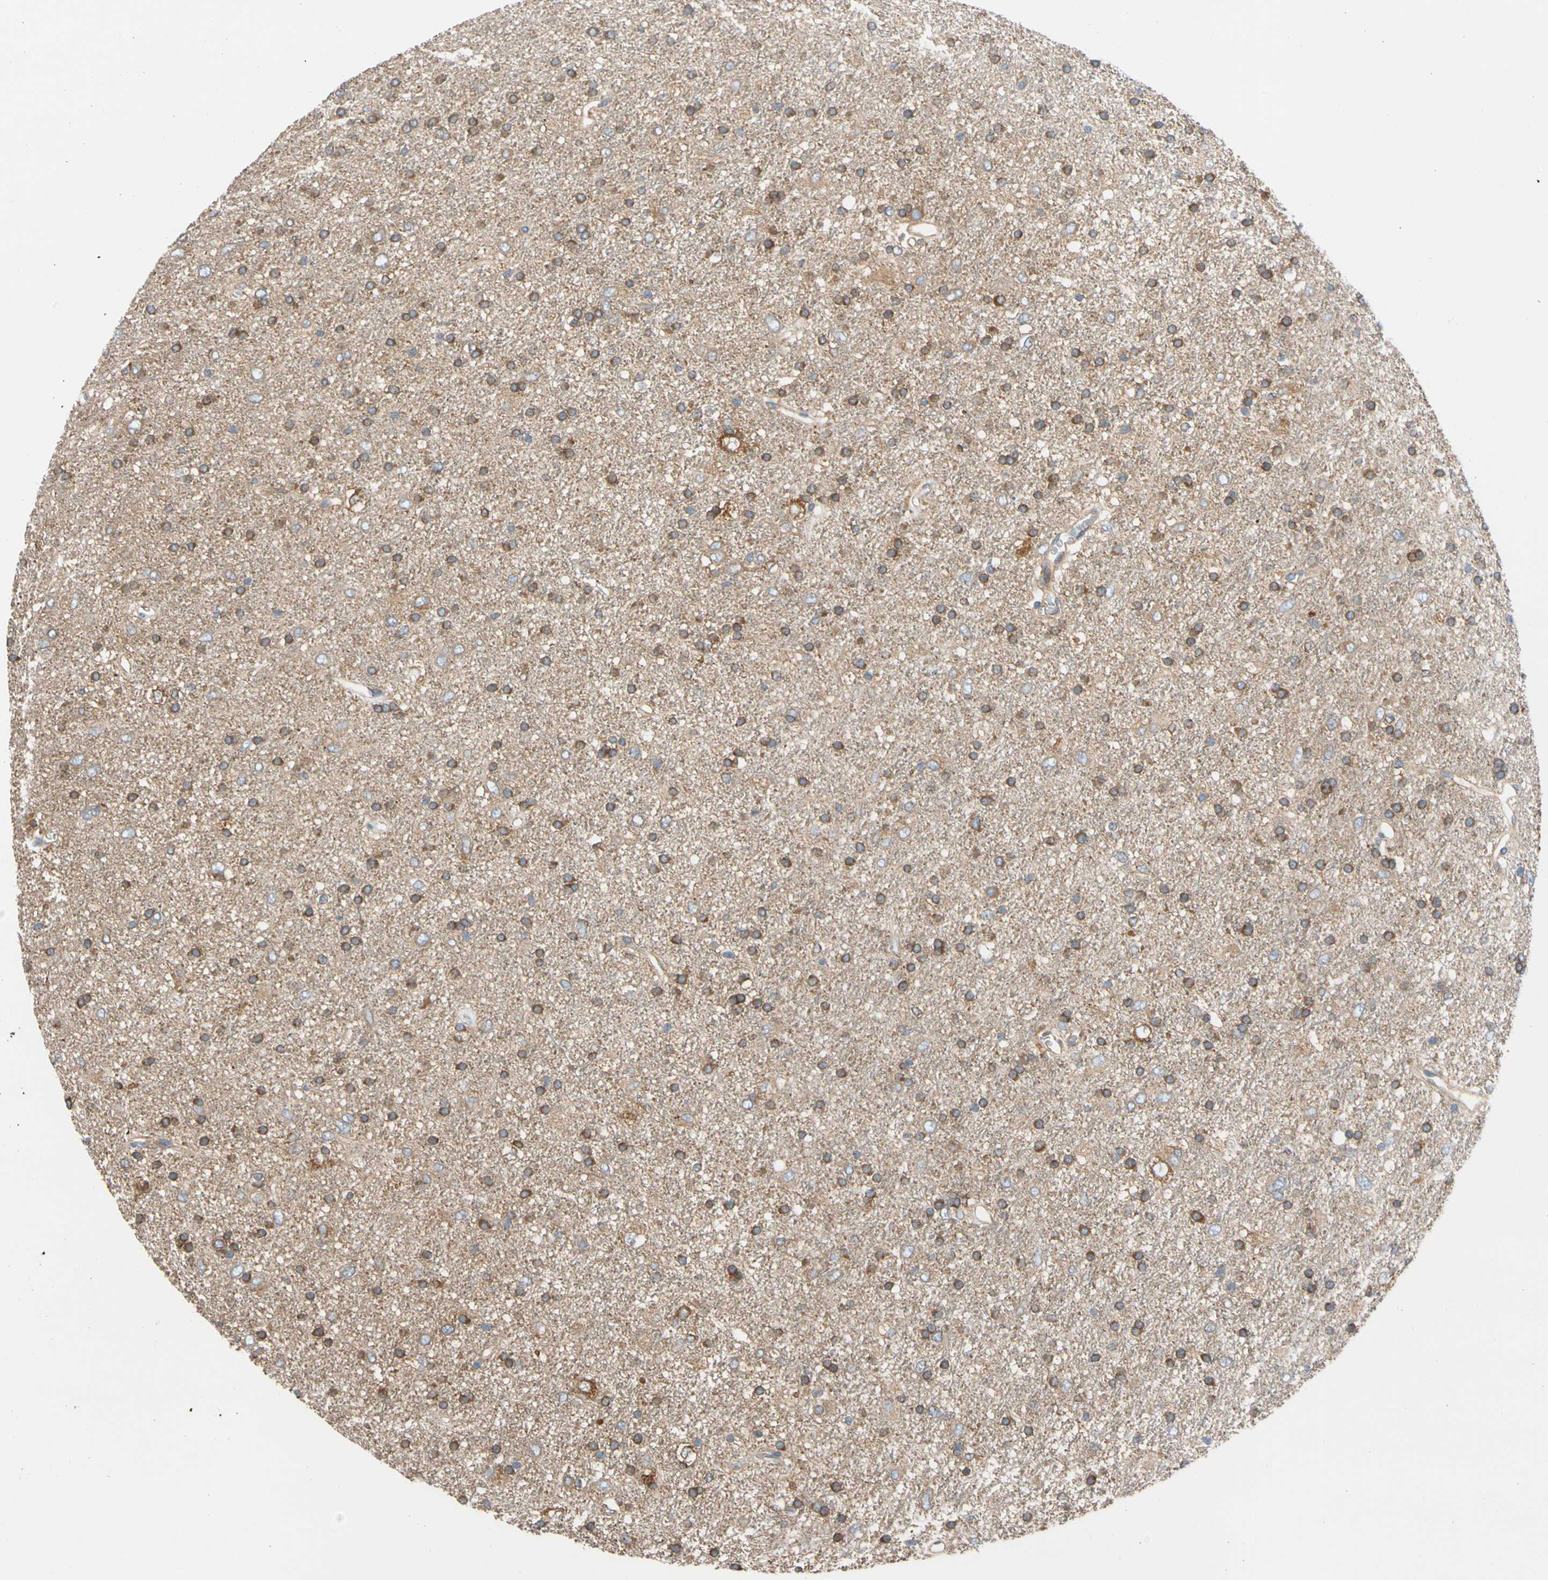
{"staining": {"intensity": "moderate", "quantity": ">75%", "location": "cytoplasmic/membranous"}, "tissue": "glioma", "cell_type": "Tumor cells", "image_type": "cancer", "snomed": [{"axis": "morphology", "description": "Glioma, malignant, Low grade"}, {"axis": "topography", "description": "Brain"}], "caption": "Tumor cells display medium levels of moderate cytoplasmic/membranous positivity in about >75% of cells in glioma.", "gene": "GPHN", "patient": {"sex": "male", "age": 77}}